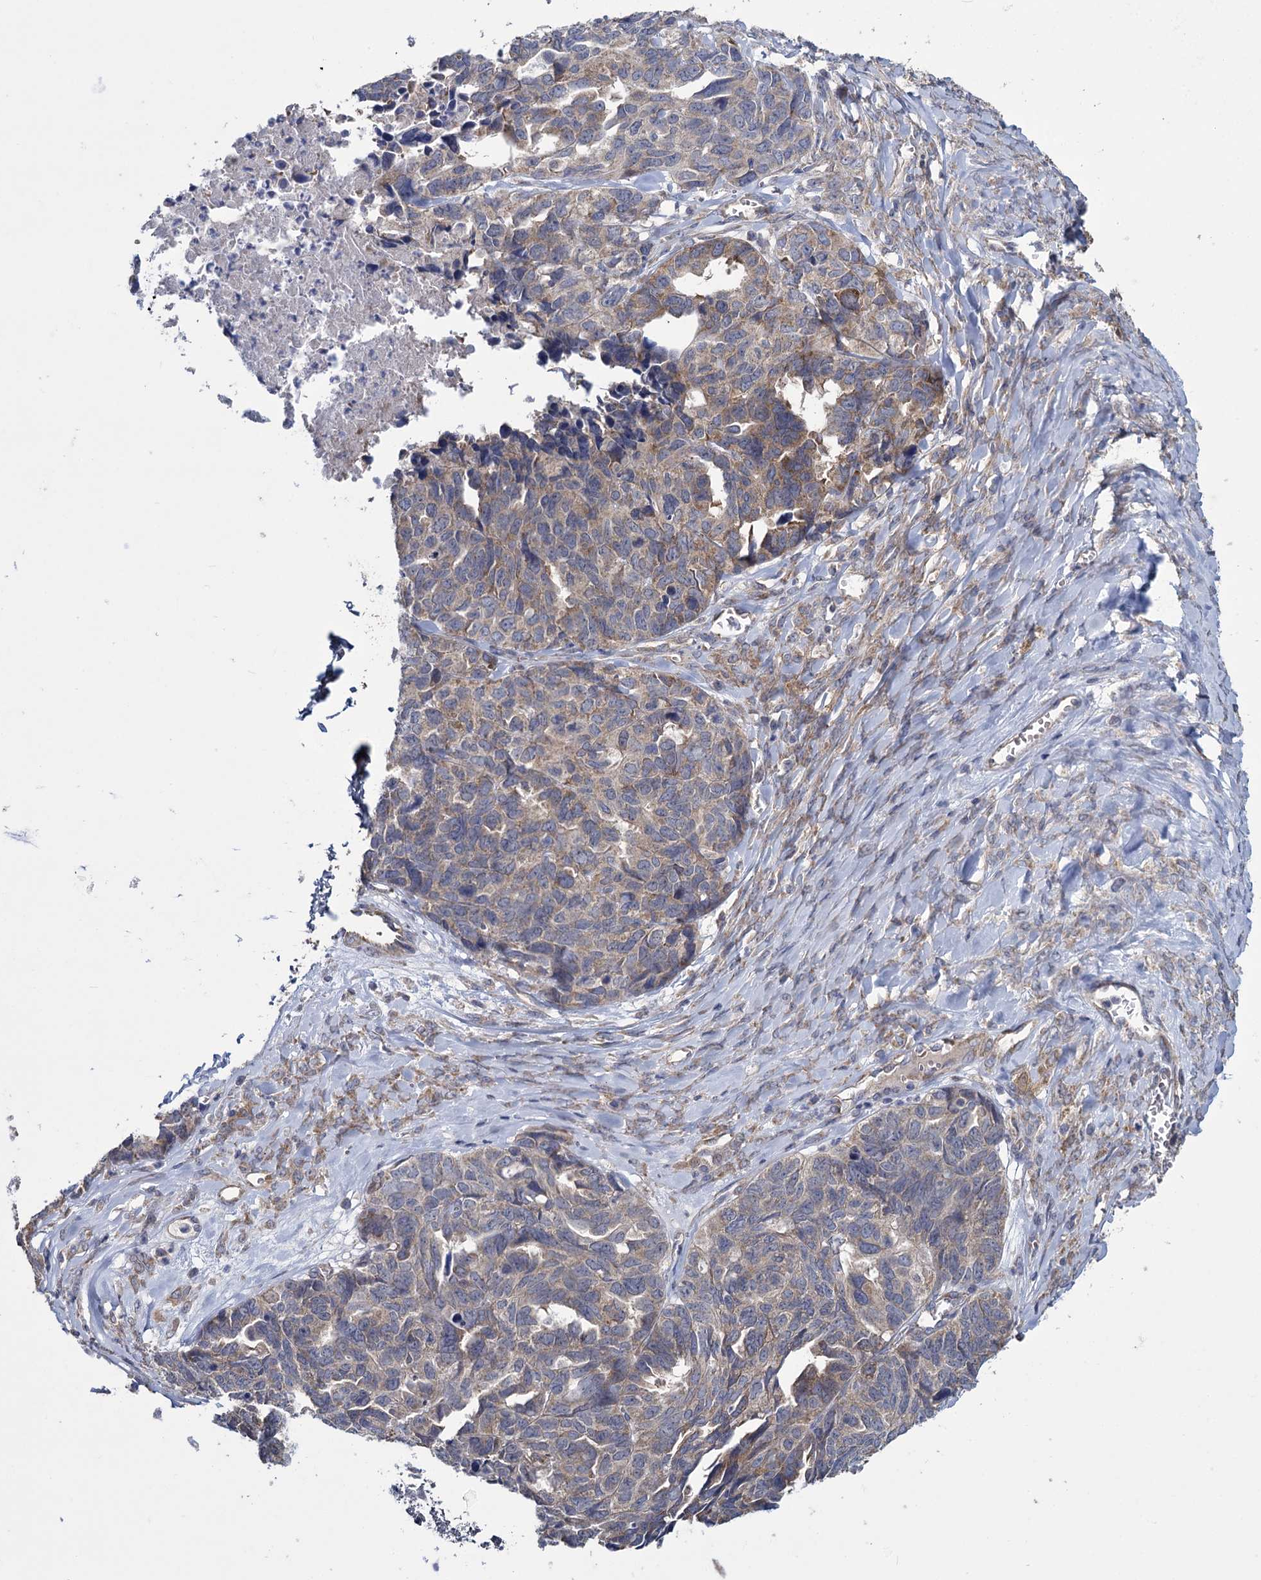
{"staining": {"intensity": "moderate", "quantity": "25%-75%", "location": "cytoplasmic/membranous"}, "tissue": "ovarian cancer", "cell_type": "Tumor cells", "image_type": "cancer", "snomed": [{"axis": "morphology", "description": "Cystadenocarcinoma, serous, NOS"}, {"axis": "topography", "description": "Ovary"}], "caption": "Immunohistochemical staining of ovarian serous cystadenocarcinoma reveals medium levels of moderate cytoplasmic/membranous staining in about 25%-75% of tumor cells.", "gene": "GSTM2", "patient": {"sex": "female", "age": 79}}